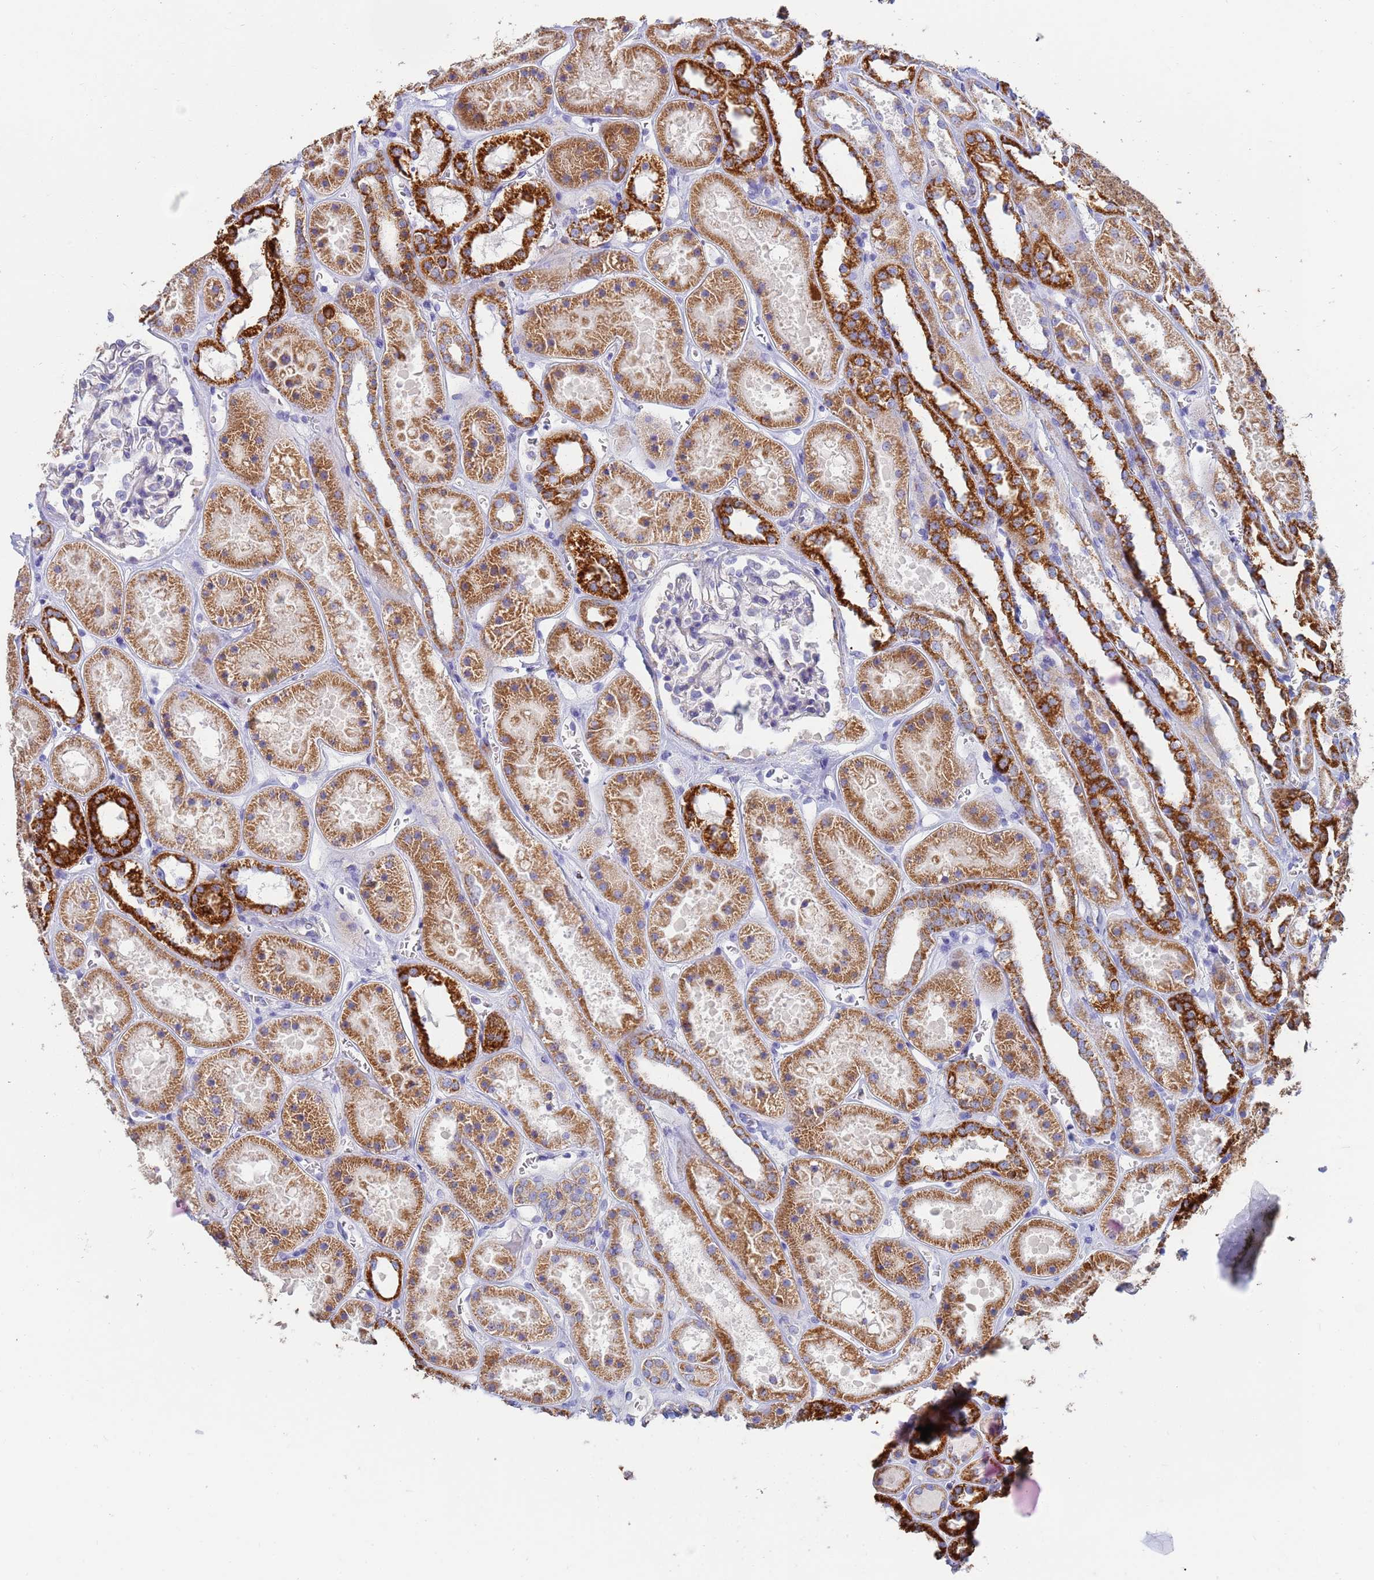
{"staining": {"intensity": "negative", "quantity": "none", "location": "none"}, "tissue": "kidney", "cell_type": "Cells in glomeruli", "image_type": "normal", "snomed": [{"axis": "morphology", "description": "Normal tissue, NOS"}, {"axis": "topography", "description": "Kidney"}], "caption": "Immunohistochemistry of unremarkable kidney displays no staining in cells in glomeruli.", "gene": "UQCRHL", "patient": {"sex": "female", "age": 41}}